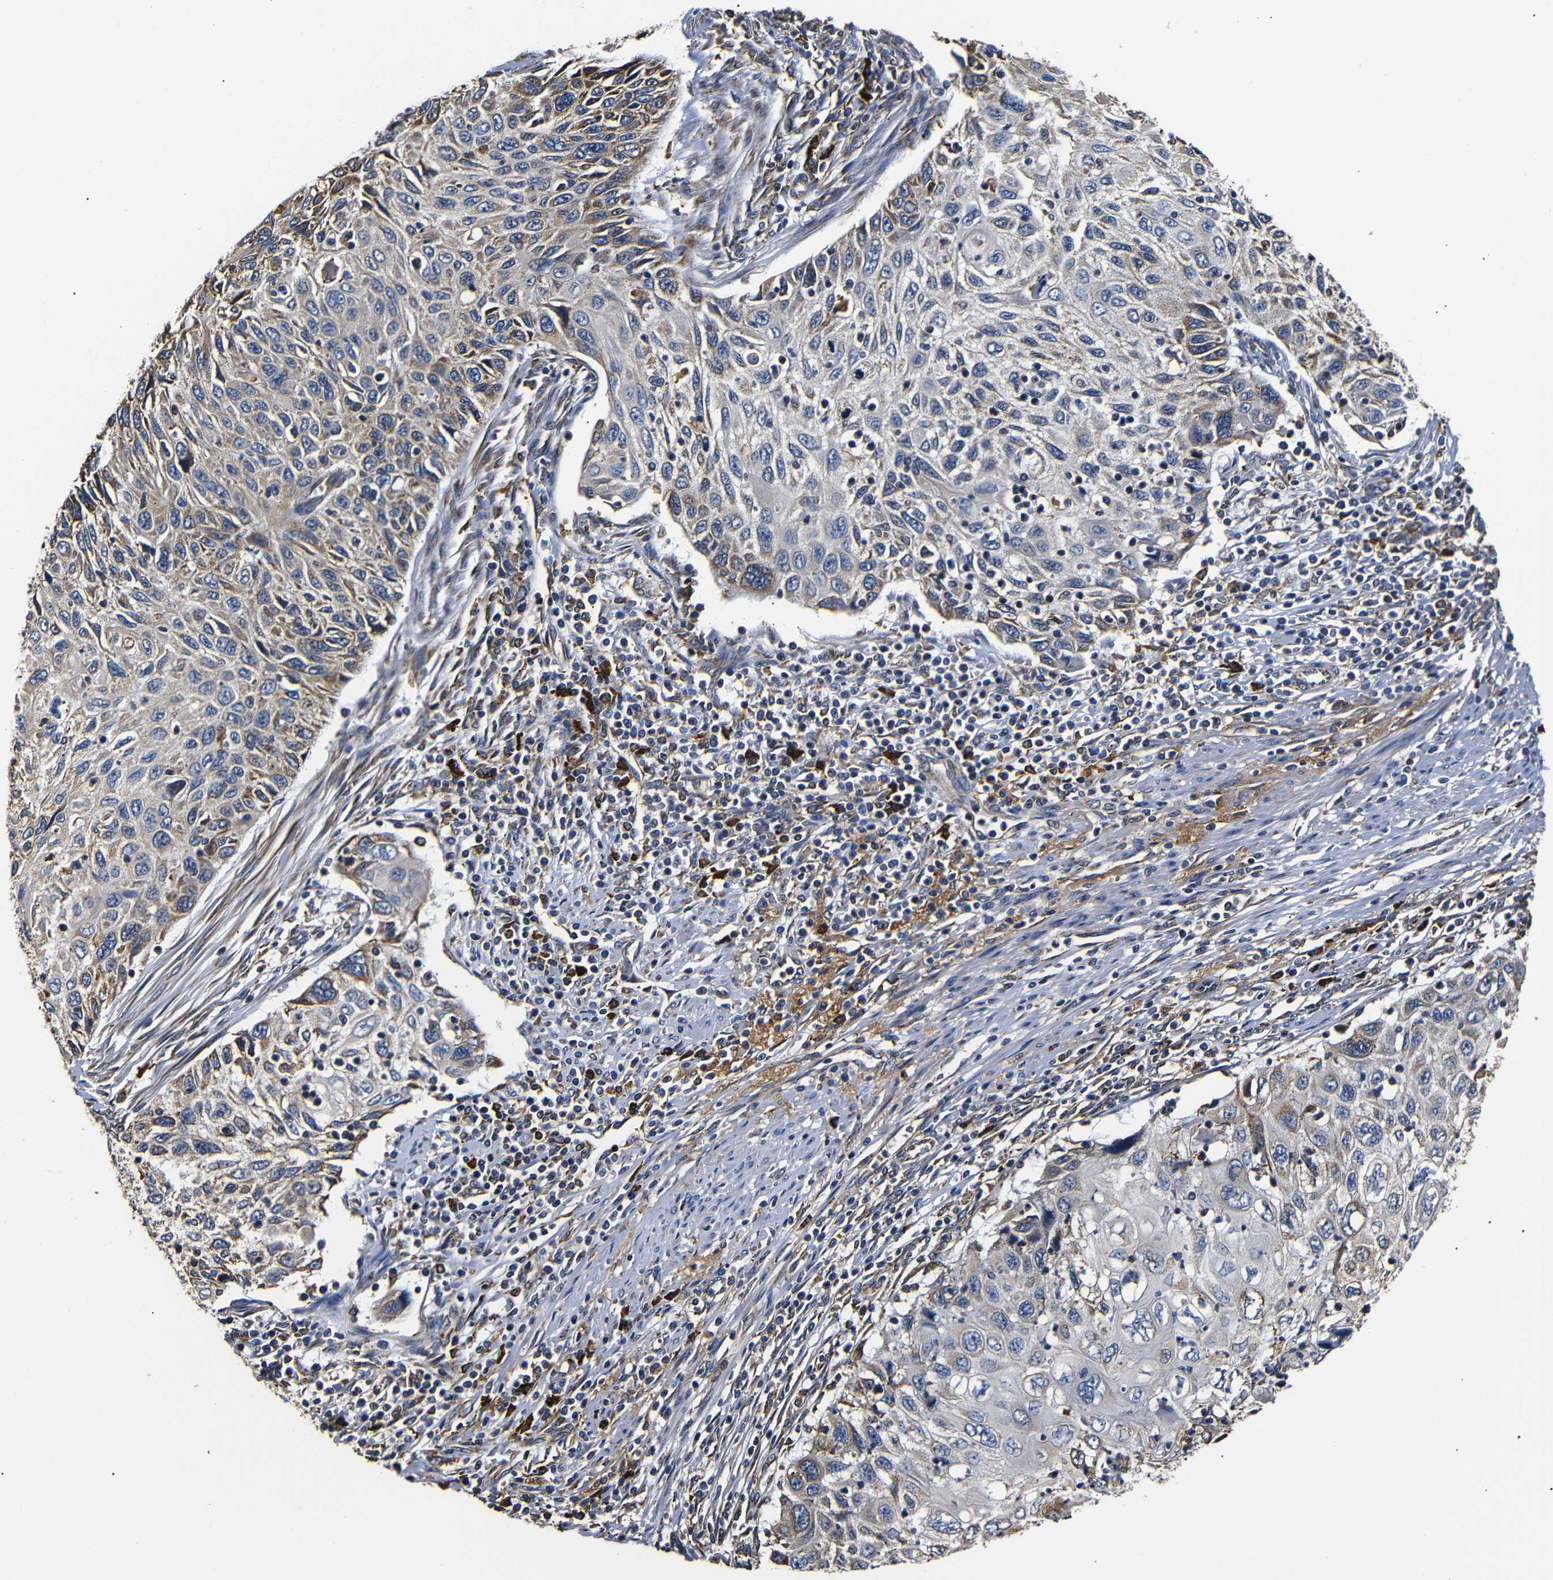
{"staining": {"intensity": "moderate", "quantity": "<25%", "location": "cytoplasmic/membranous"}, "tissue": "cervical cancer", "cell_type": "Tumor cells", "image_type": "cancer", "snomed": [{"axis": "morphology", "description": "Squamous cell carcinoma, NOS"}, {"axis": "topography", "description": "Cervix"}], "caption": "Immunohistochemical staining of human cervical squamous cell carcinoma exhibits low levels of moderate cytoplasmic/membranous protein staining in about <25% of tumor cells.", "gene": "HHIP", "patient": {"sex": "female", "age": 70}}